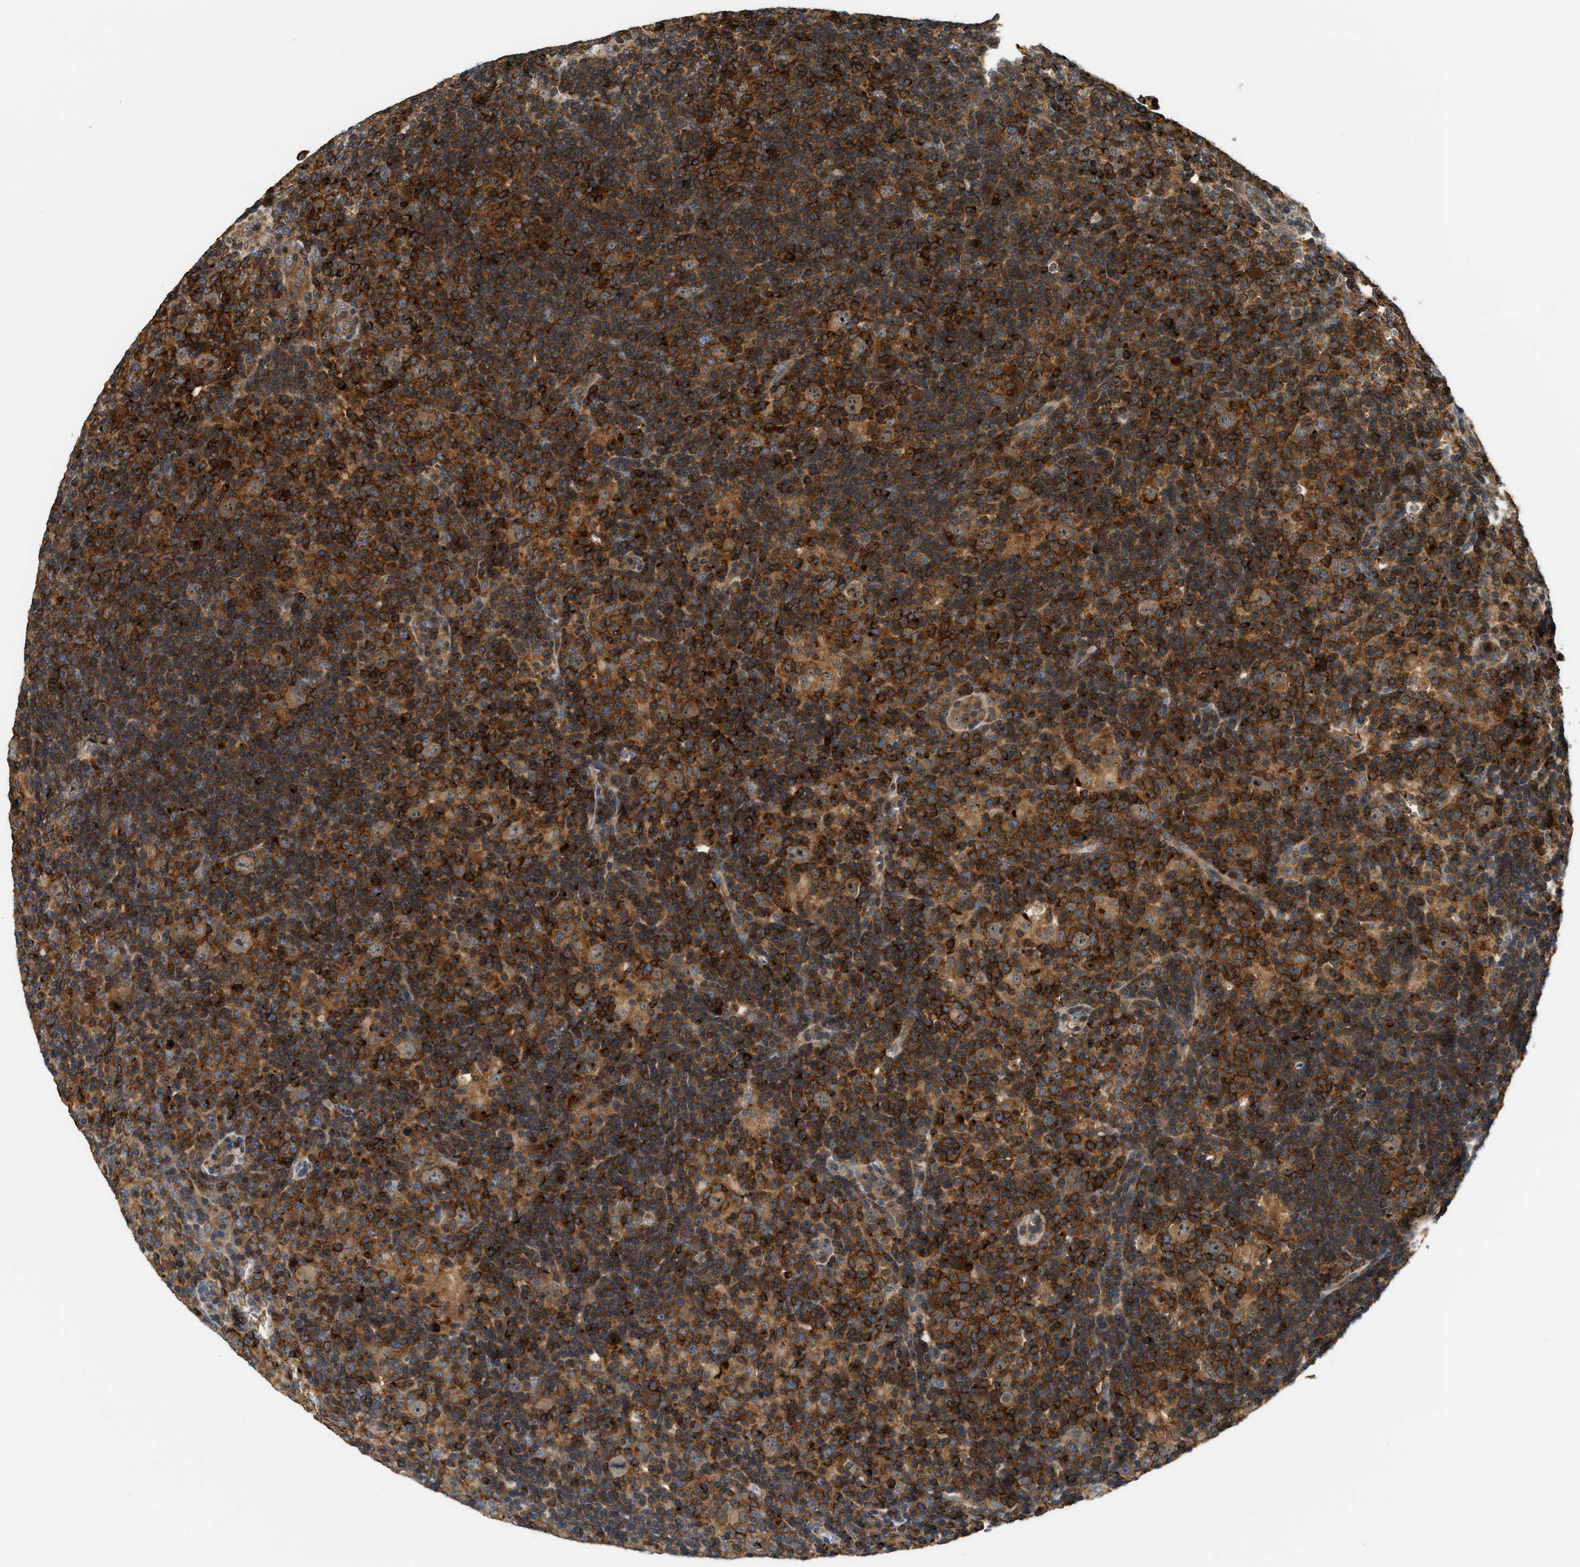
{"staining": {"intensity": "moderate", "quantity": ">75%", "location": "cytoplasmic/membranous,nuclear"}, "tissue": "lymphoma", "cell_type": "Tumor cells", "image_type": "cancer", "snomed": [{"axis": "morphology", "description": "Hodgkin's disease, NOS"}, {"axis": "topography", "description": "Lymph node"}], "caption": "Moderate cytoplasmic/membranous and nuclear expression for a protein is present in approximately >75% of tumor cells of Hodgkin's disease using immunohistochemistry.", "gene": "SNX5", "patient": {"sex": "female", "age": 57}}